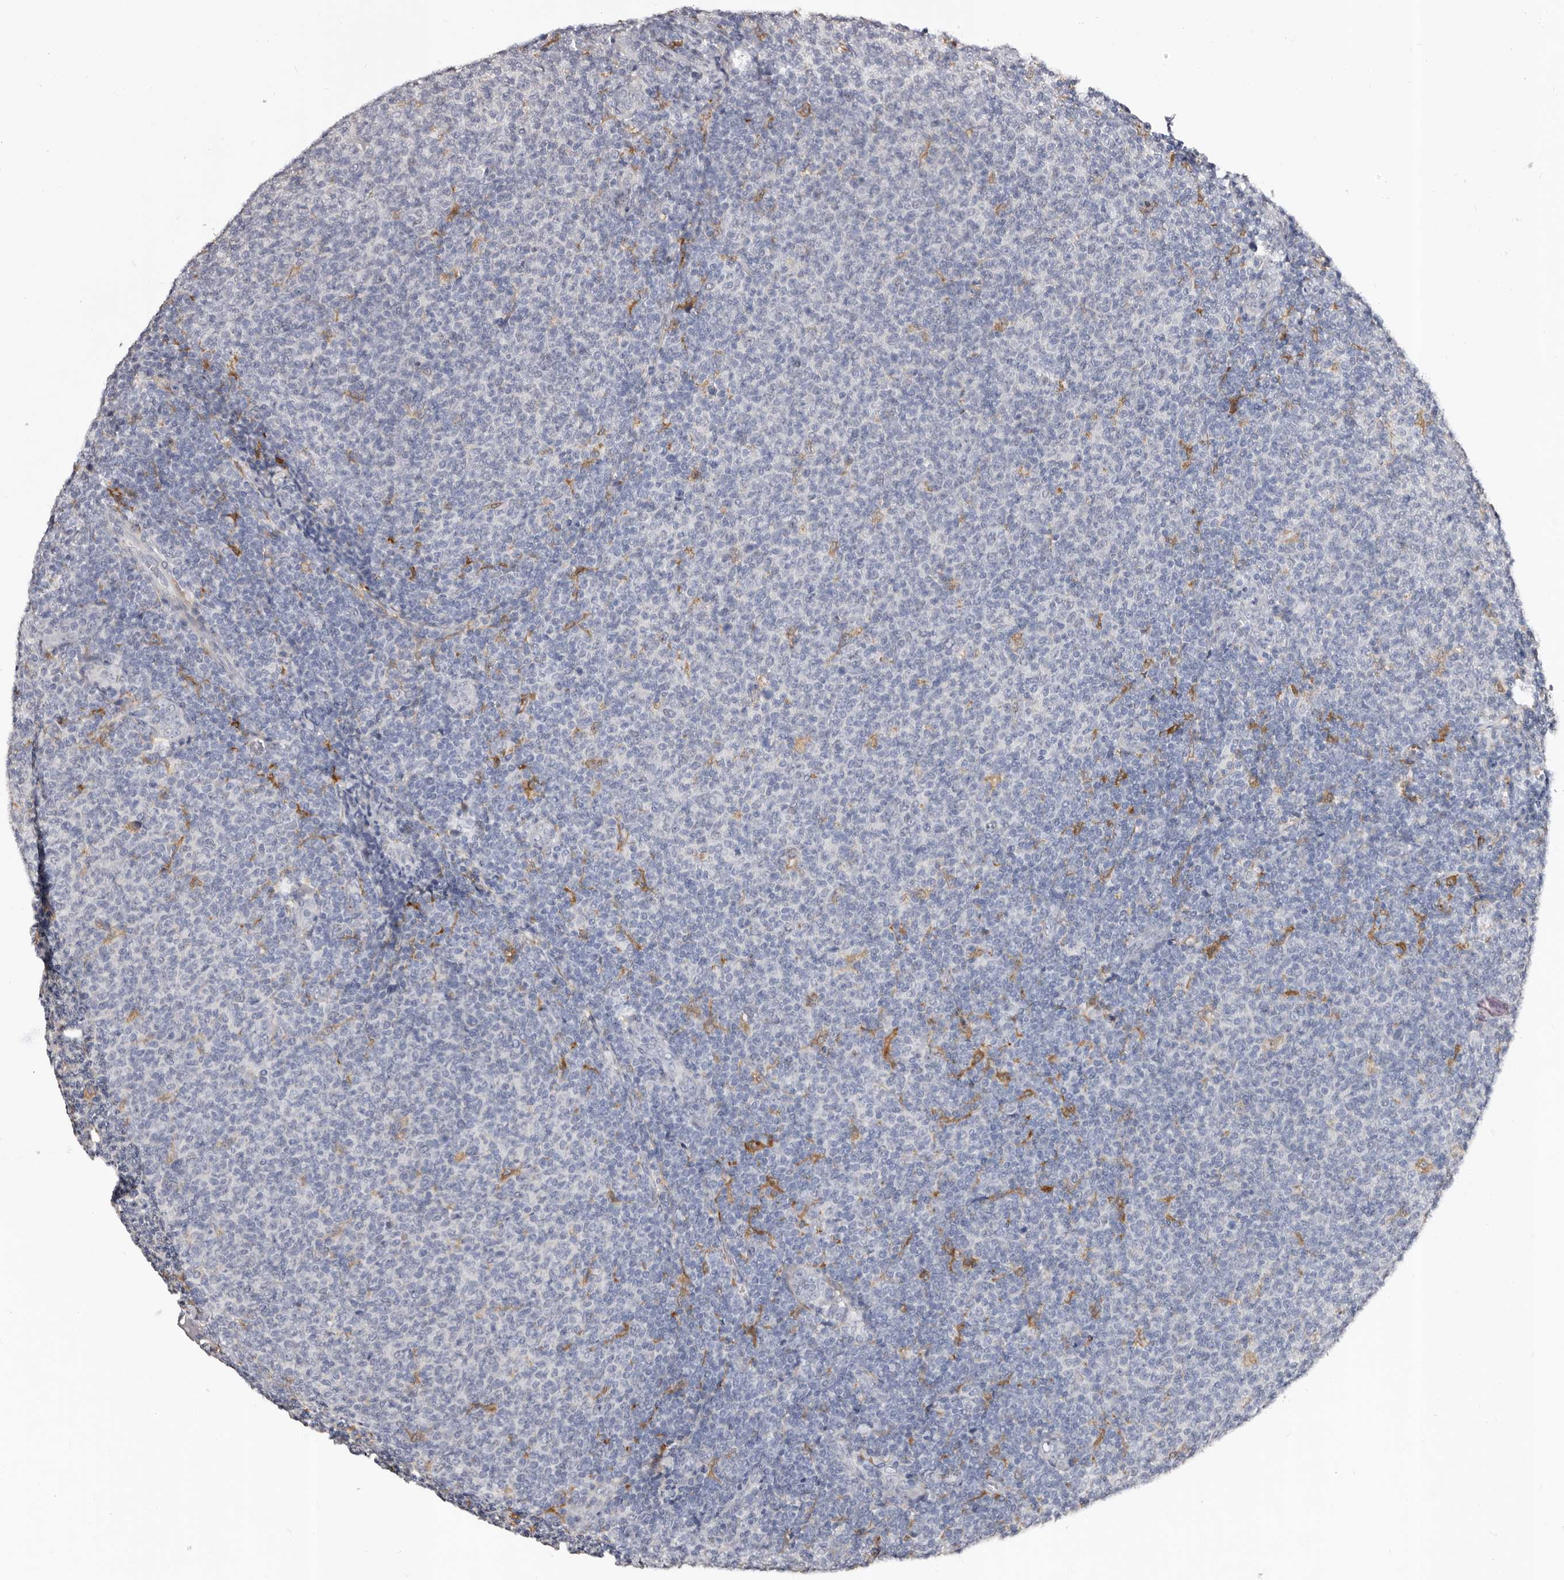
{"staining": {"intensity": "negative", "quantity": "none", "location": "none"}, "tissue": "lymphoma", "cell_type": "Tumor cells", "image_type": "cancer", "snomed": [{"axis": "morphology", "description": "Malignant lymphoma, non-Hodgkin's type, Low grade"}, {"axis": "topography", "description": "Lymph node"}], "caption": "A photomicrograph of human low-grade malignant lymphoma, non-Hodgkin's type is negative for staining in tumor cells. Nuclei are stained in blue.", "gene": "PTAFR", "patient": {"sex": "male", "age": 66}}